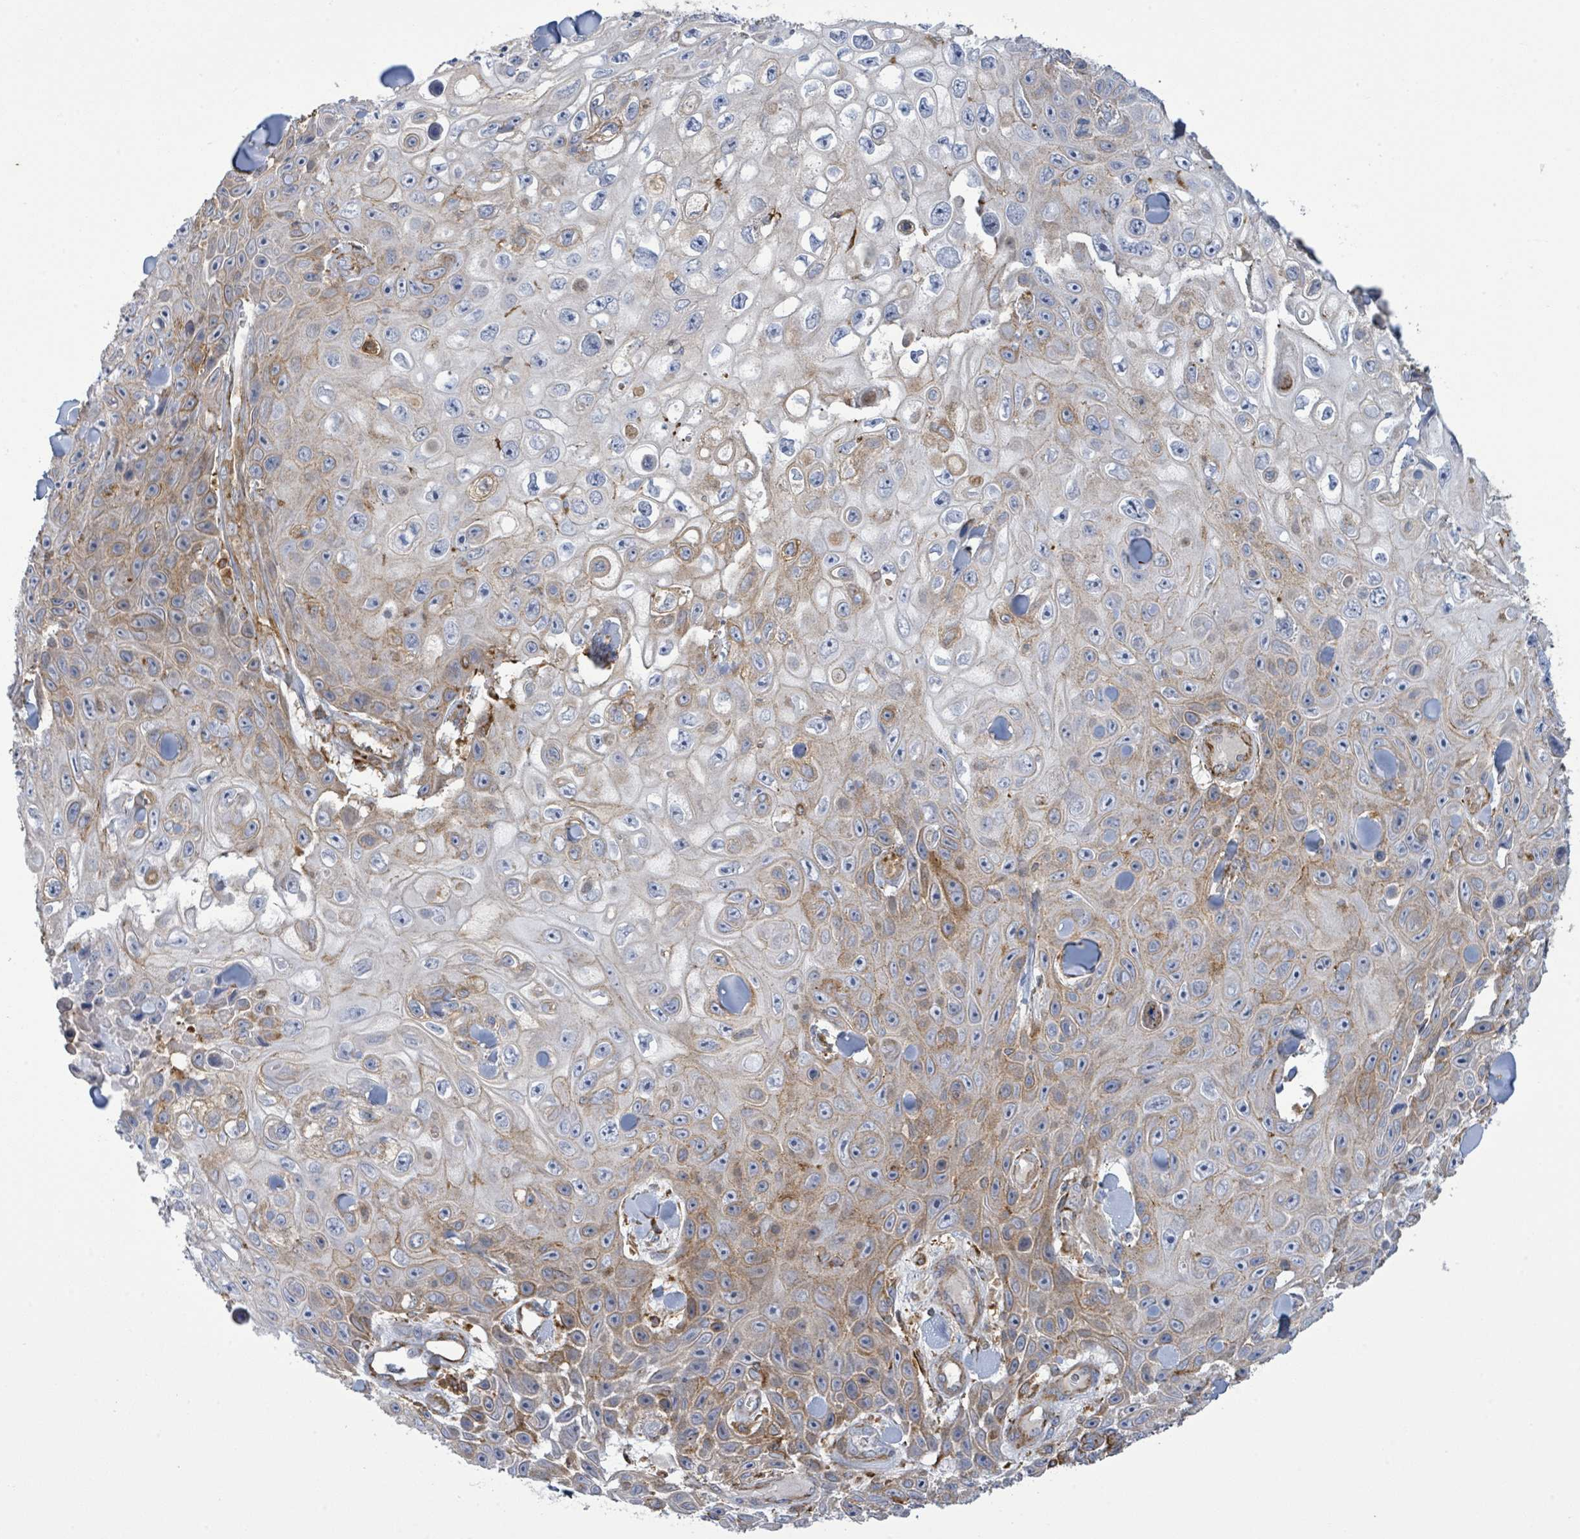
{"staining": {"intensity": "moderate", "quantity": "25%-75%", "location": "cytoplasmic/membranous"}, "tissue": "skin cancer", "cell_type": "Tumor cells", "image_type": "cancer", "snomed": [{"axis": "morphology", "description": "Squamous cell carcinoma, NOS"}, {"axis": "topography", "description": "Skin"}], "caption": "Skin cancer stained with DAB (3,3'-diaminobenzidine) immunohistochemistry displays medium levels of moderate cytoplasmic/membranous staining in about 25%-75% of tumor cells.", "gene": "EGFL7", "patient": {"sex": "male", "age": 82}}